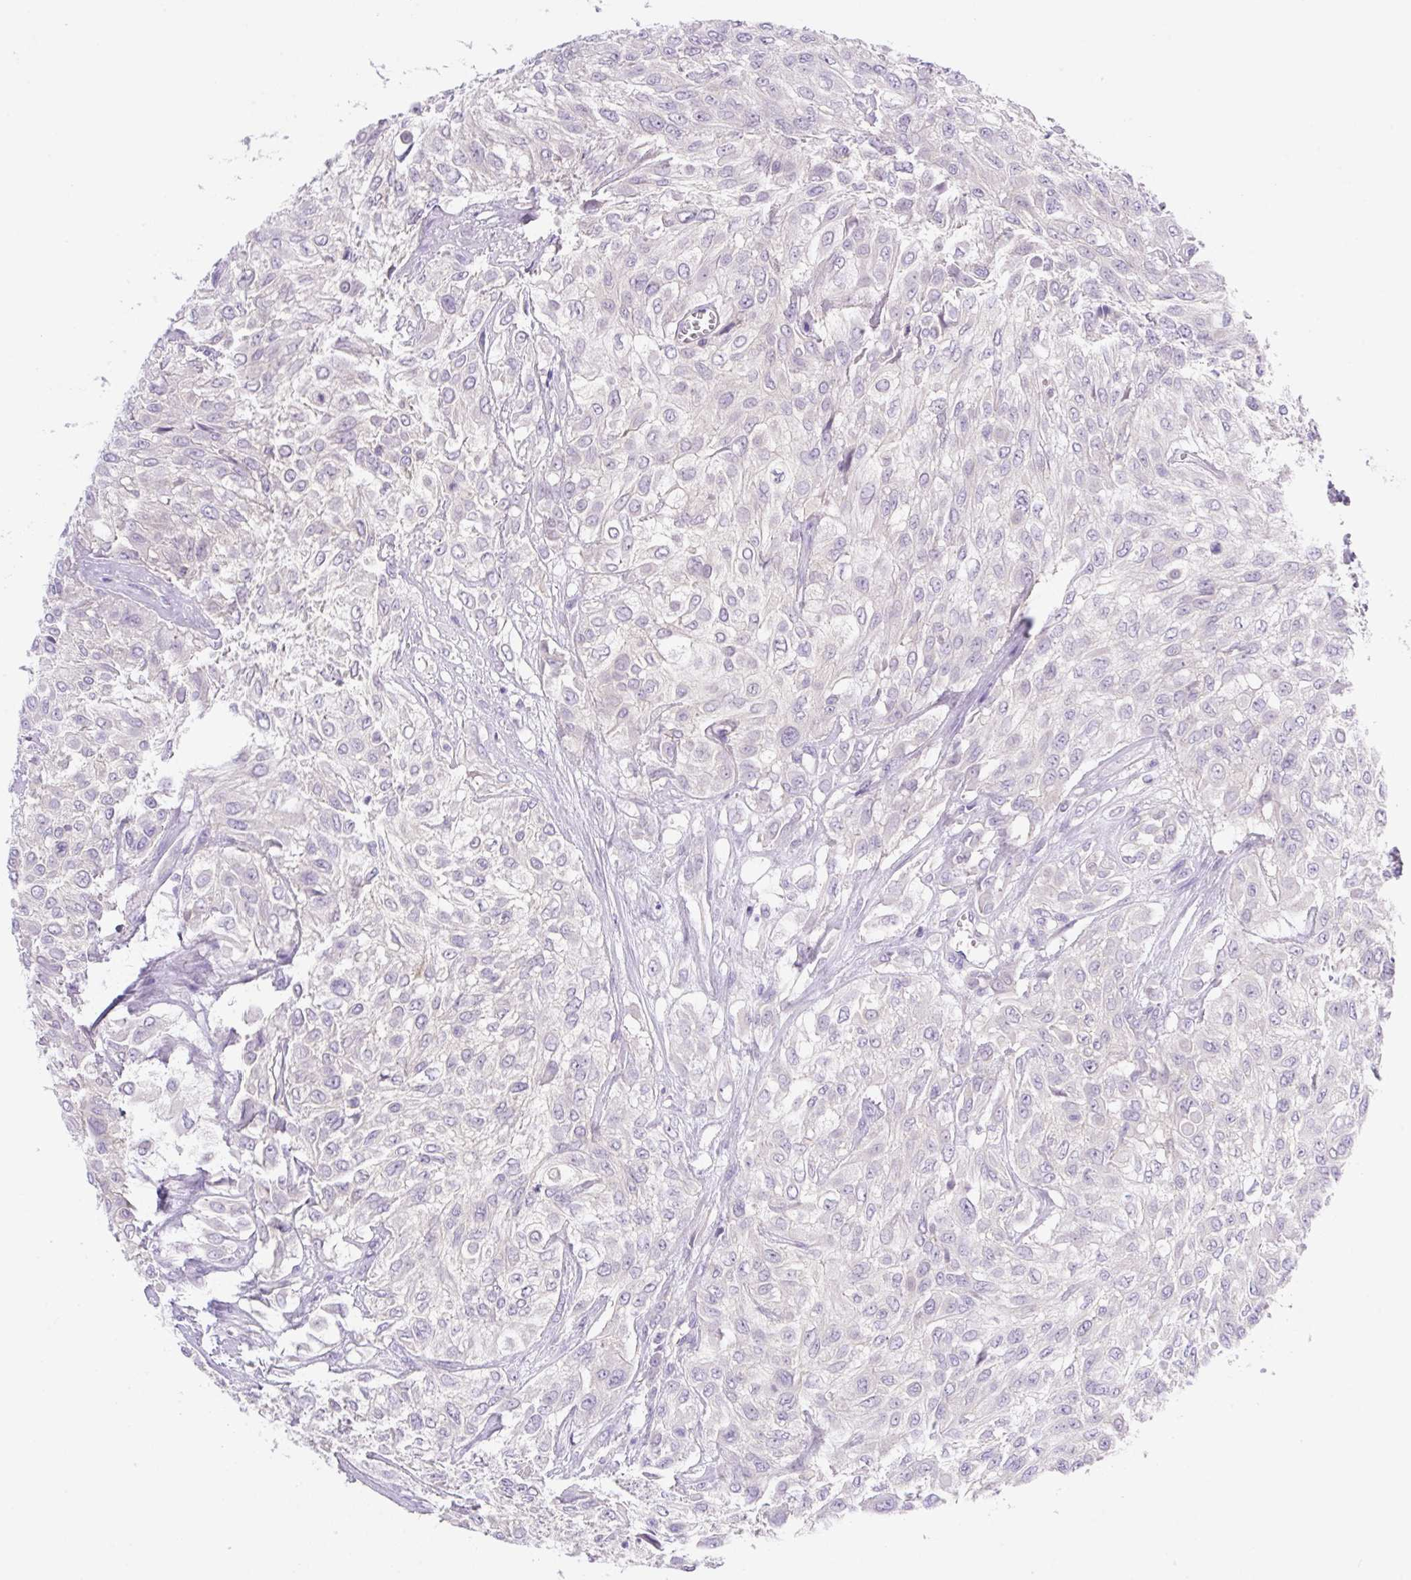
{"staining": {"intensity": "negative", "quantity": "none", "location": "none"}, "tissue": "urothelial cancer", "cell_type": "Tumor cells", "image_type": "cancer", "snomed": [{"axis": "morphology", "description": "Urothelial carcinoma, High grade"}, {"axis": "topography", "description": "Urinary bladder"}], "caption": "Immunohistochemistry image of neoplastic tissue: high-grade urothelial carcinoma stained with DAB (3,3'-diaminobenzidine) shows no significant protein expression in tumor cells.", "gene": "CAMK2B", "patient": {"sex": "male", "age": 57}}